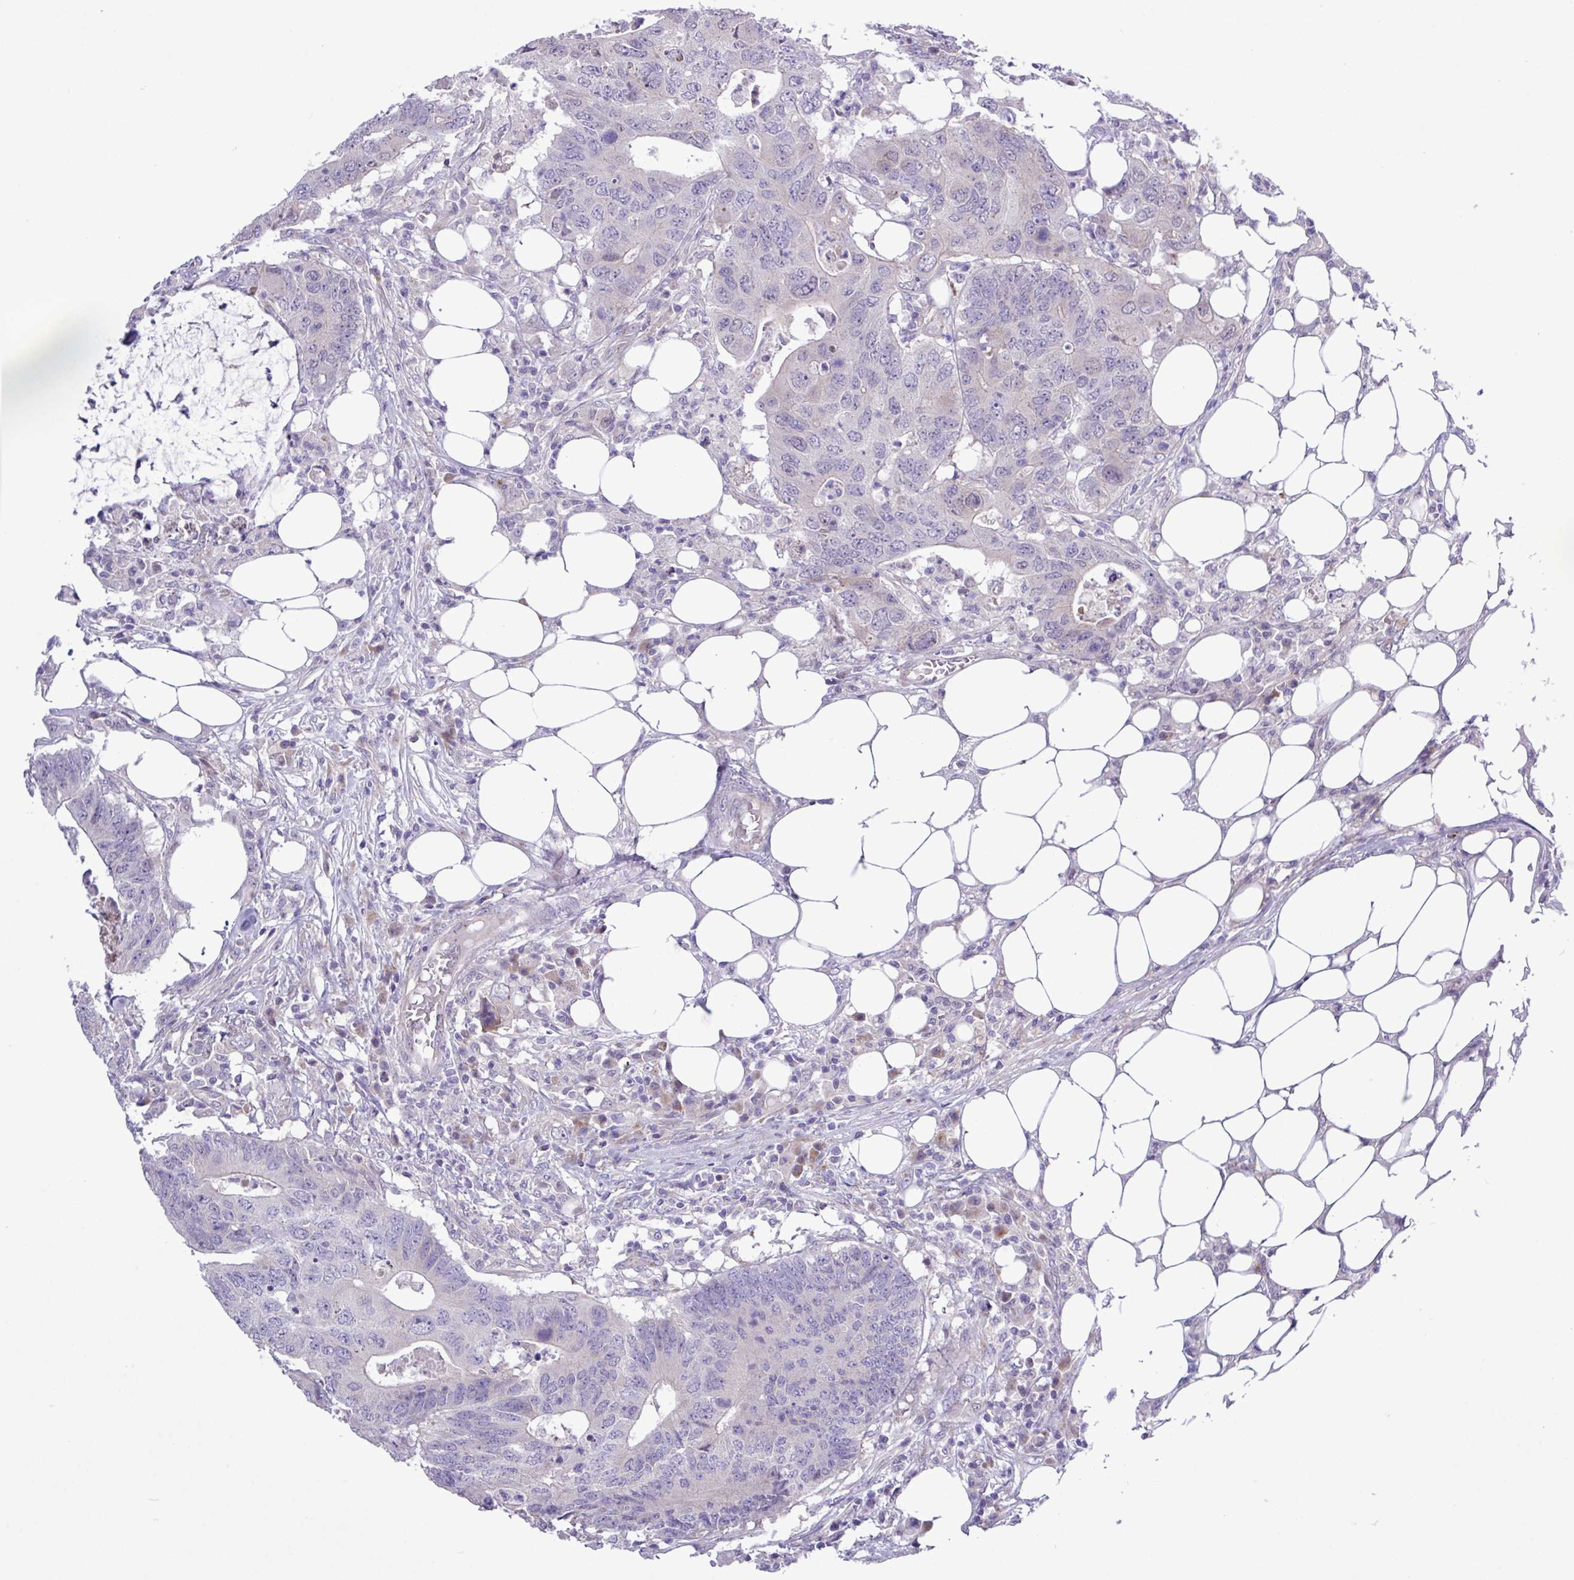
{"staining": {"intensity": "negative", "quantity": "none", "location": "none"}, "tissue": "colorectal cancer", "cell_type": "Tumor cells", "image_type": "cancer", "snomed": [{"axis": "morphology", "description": "Adenocarcinoma, NOS"}, {"axis": "topography", "description": "Colon"}], "caption": "Colorectal cancer was stained to show a protein in brown. There is no significant staining in tumor cells.", "gene": "SPINK8", "patient": {"sex": "male", "age": 71}}